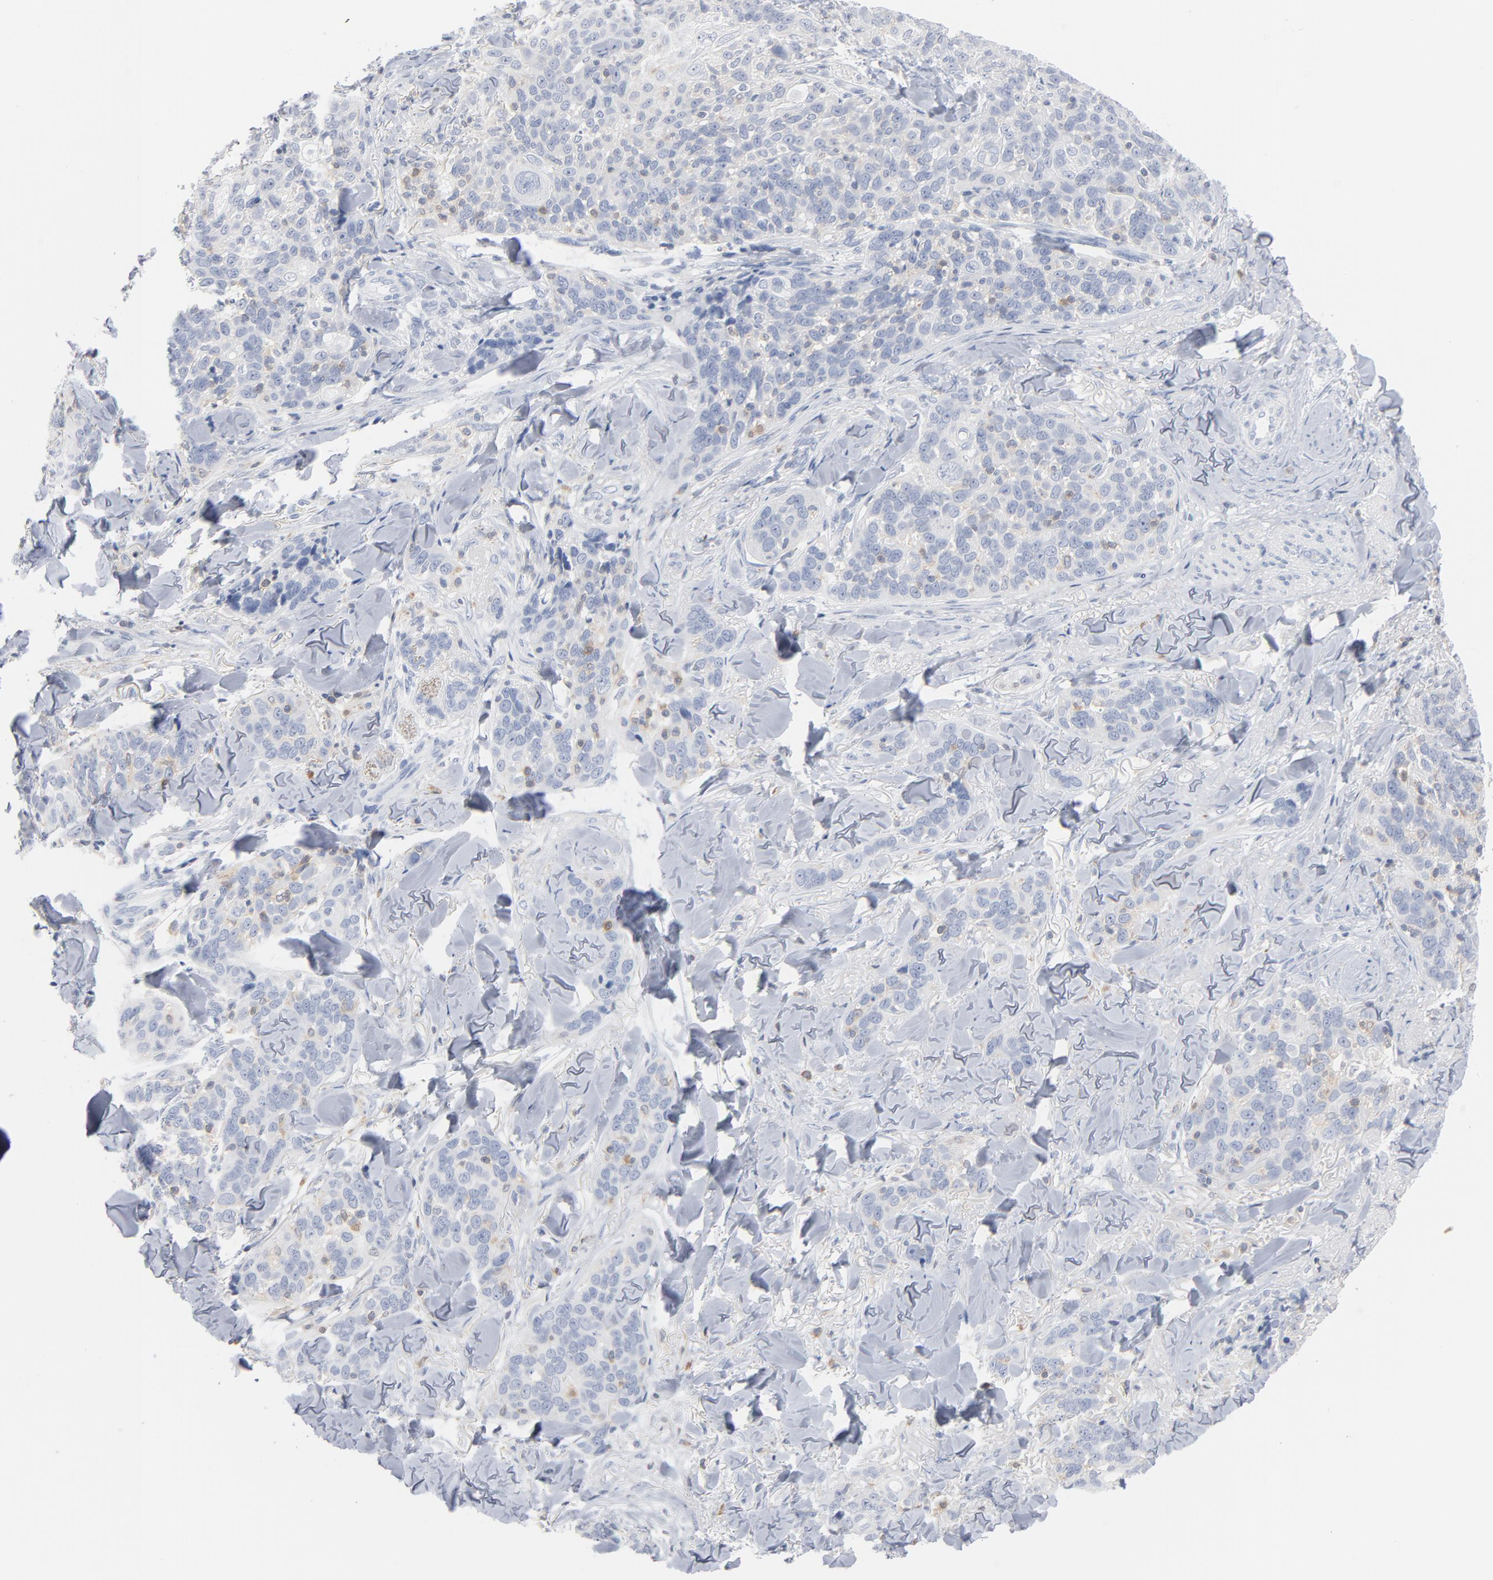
{"staining": {"intensity": "negative", "quantity": "none", "location": "none"}, "tissue": "skin cancer", "cell_type": "Tumor cells", "image_type": "cancer", "snomed": [{"axis": "morphology", "description": "Normal tissue, NOS"}, {"axis": "morphology", "description": "Squamous cell carcinoma, NOS"}, {"axis": "topography", "description": "Skin"}], "caption": "This is an immunohistochemistry micrograph of skin cancer. There is no staining in tumor cells.", "gene": "PTK2B", "patient": {"sex": "female", "age": 83}}